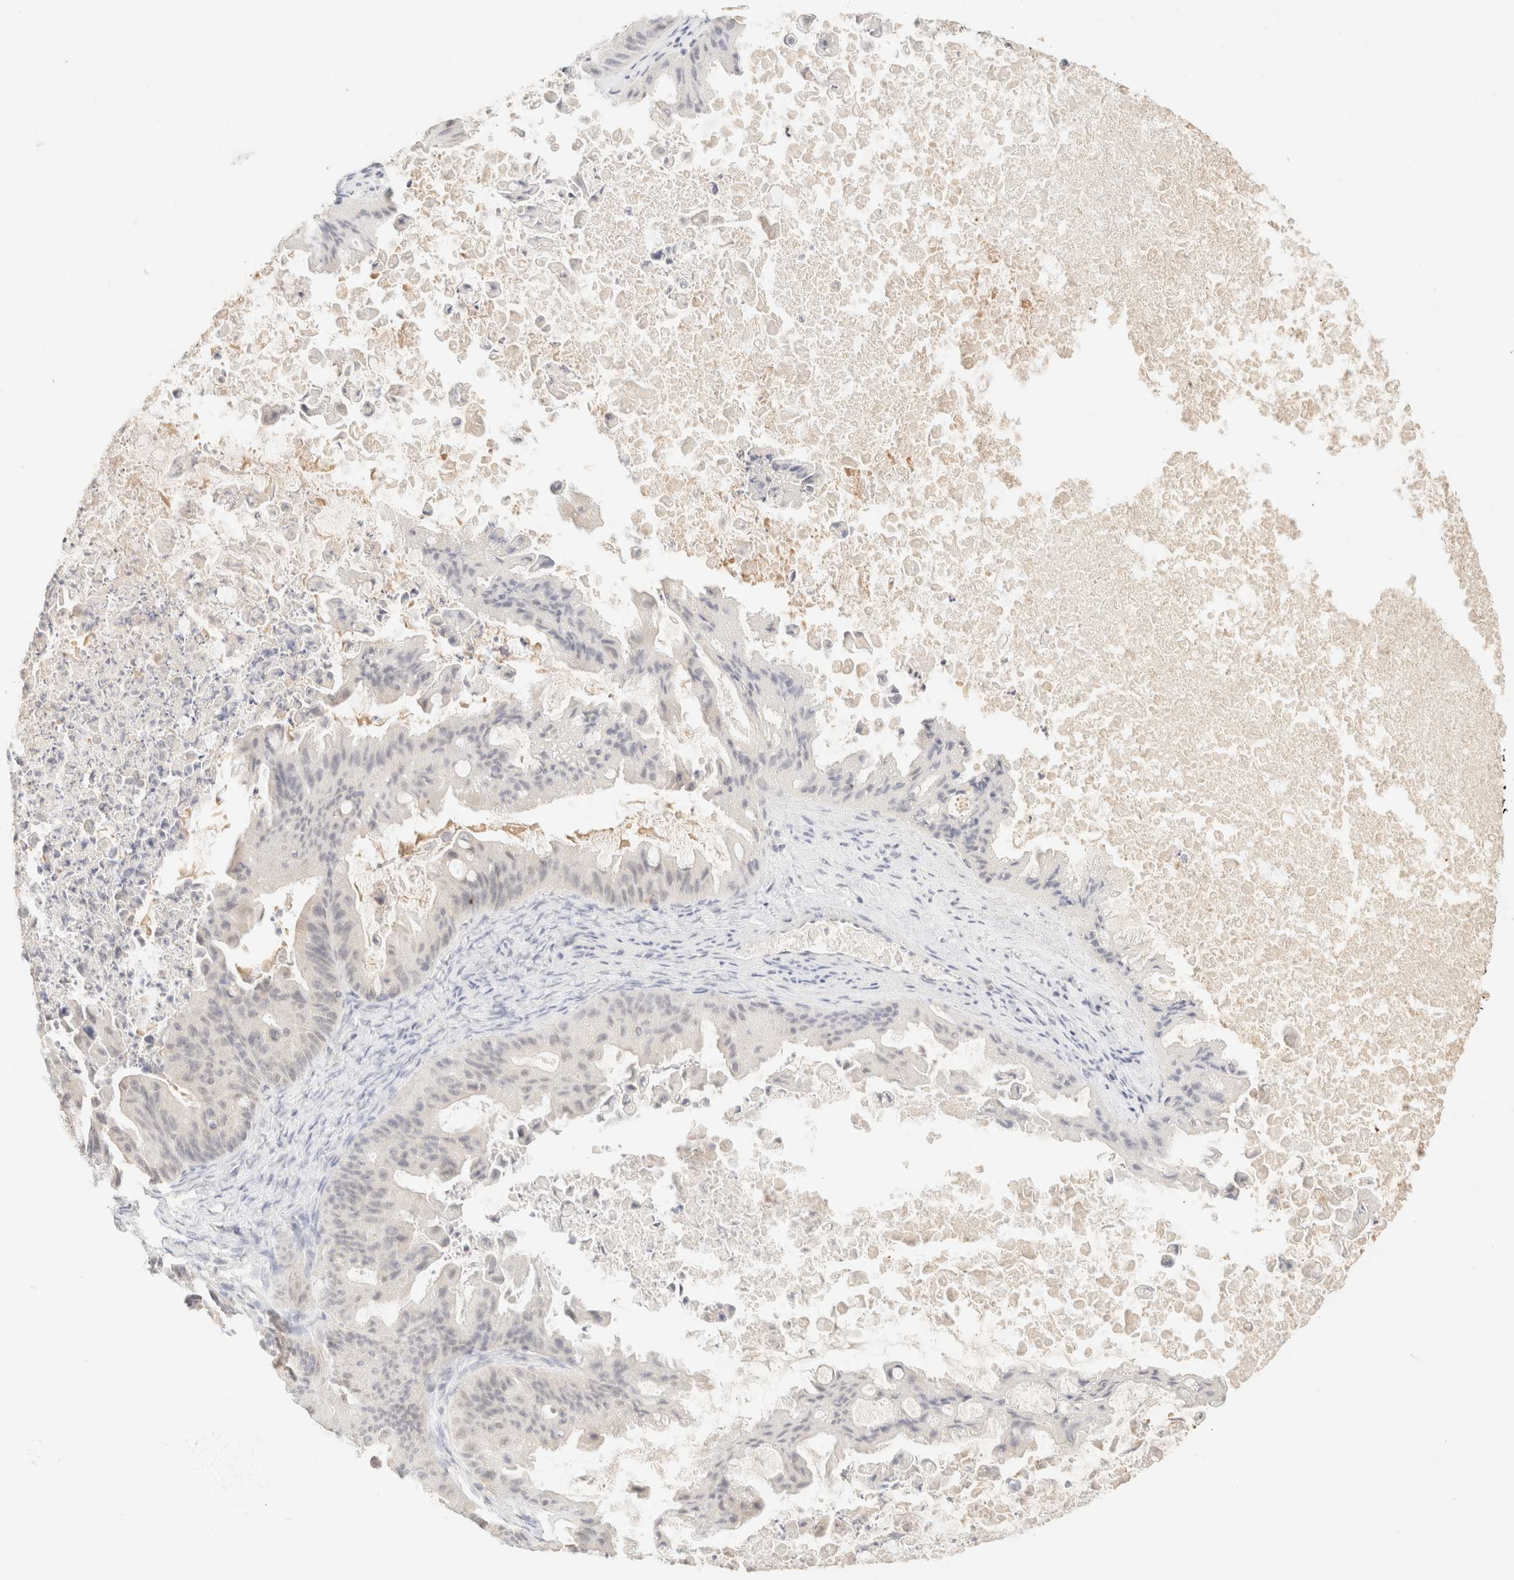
{"staining": {"intensity": "negative", "quantity": "none", "location": "none"}, "tissue": "ovarian cancer", "cell_type": "Tumor cells", "image_type": "cancer", "snomed": [{"axis": "morphology", "description": "Cystadenocarcinoma, mucinous, NOS"}, {"axis": "topography", "description": "Ovary"}], "caption": "DAB immunohistochemical staining of human ovarian mucinous cystadenocarcinoma demonstrates no significant positivity in tumor cells.", "gene": "TIMD4", "patient": {"sex": "female", "age": 37}}